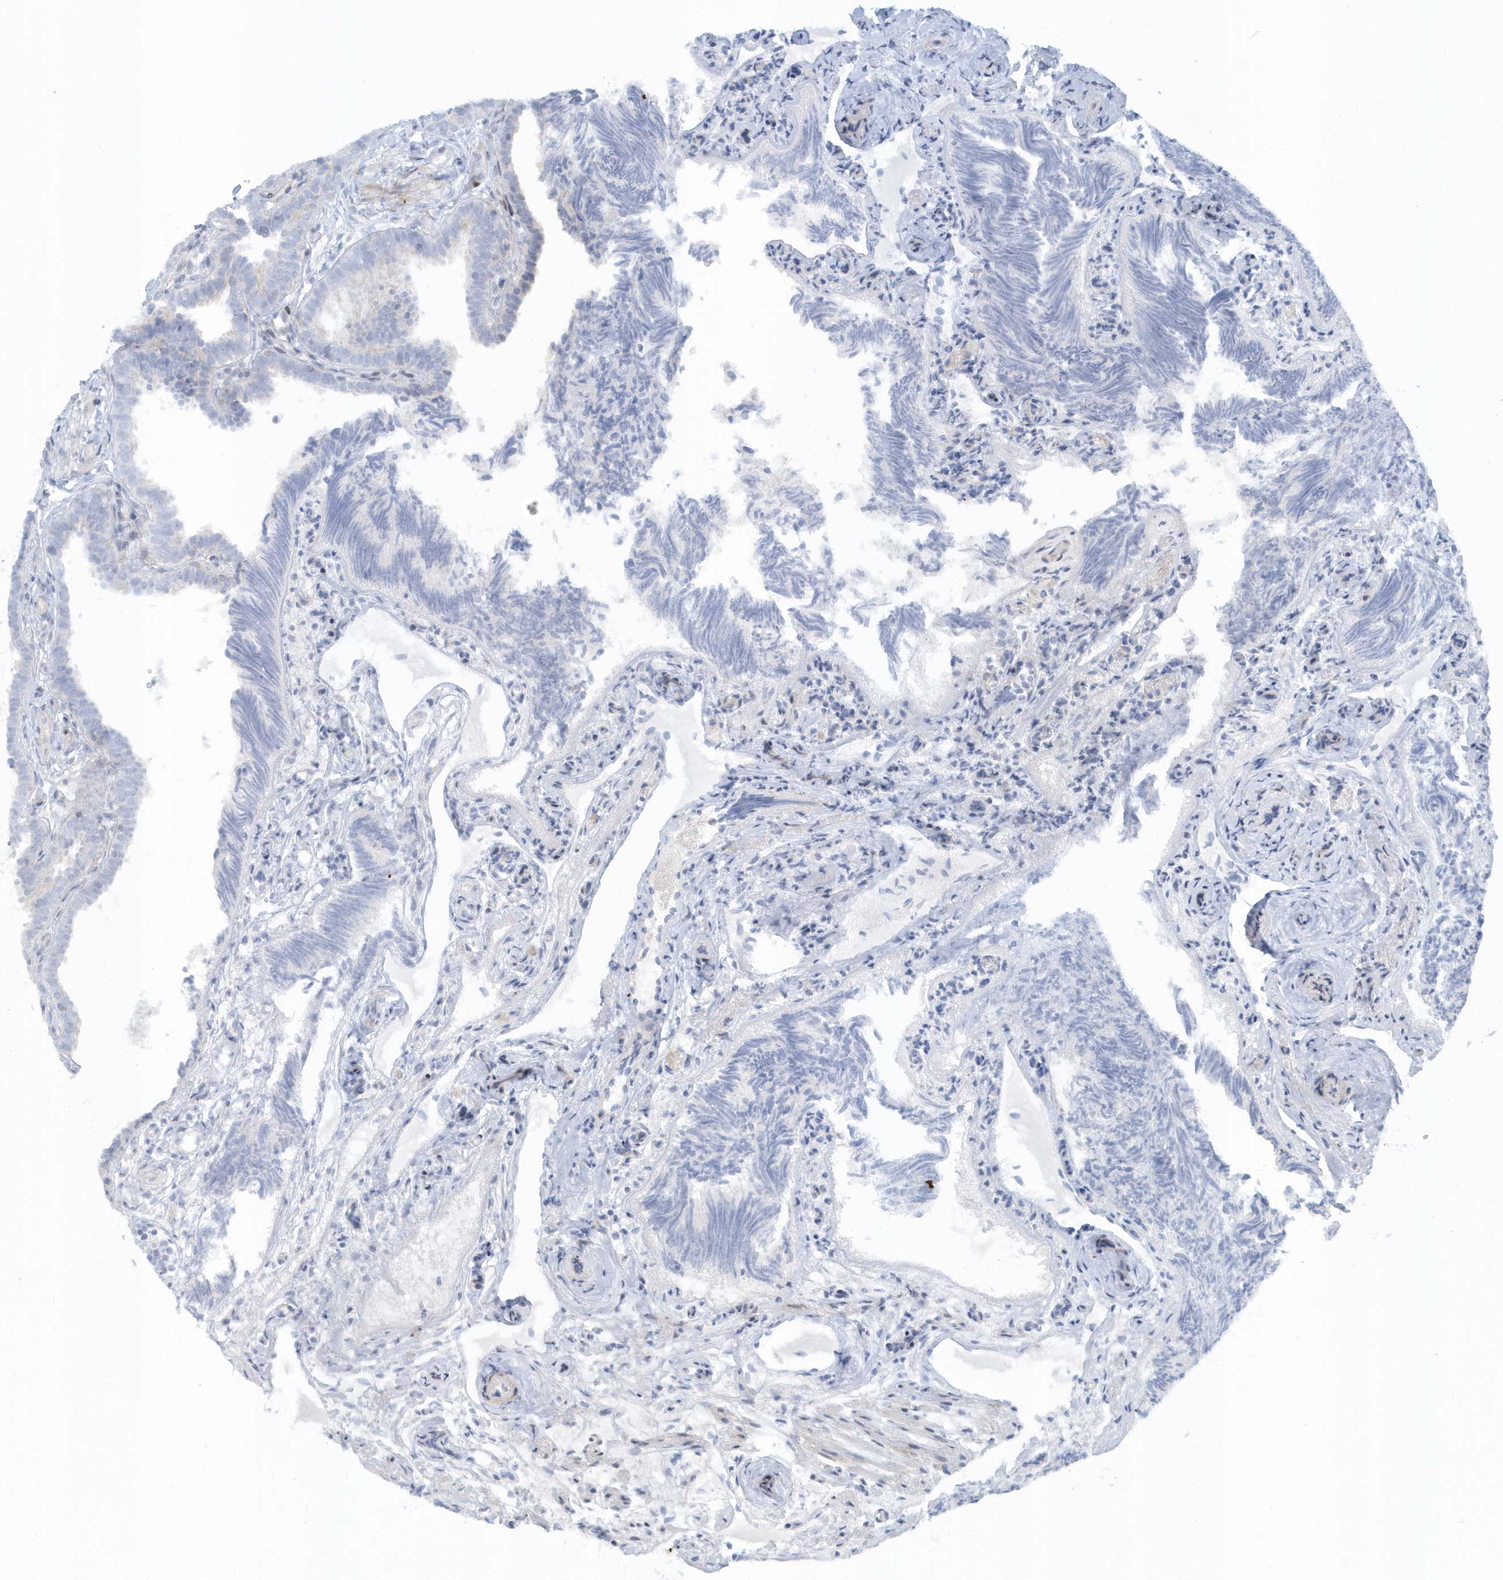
{"staining": {"intensity": "weak", "quantity": "<25%", "location": "cytoplasmic/membranous"}, "tissue": "fallopian tube", "cell_type": "Glandular cells", "image_type": "normal", "snomed": [{"axis": "morphology", "description": "Normal tissue, NOS"}, {"axis": "topography", "description": "Fallopian tube"}], "caption": "This is an immunohistochemistry (IHC) histopathology image of benign fallopian tube. There is no staining in glandular cells.", "gene": "CACNB2", "patient": {"sex": "female", "age": 39}}